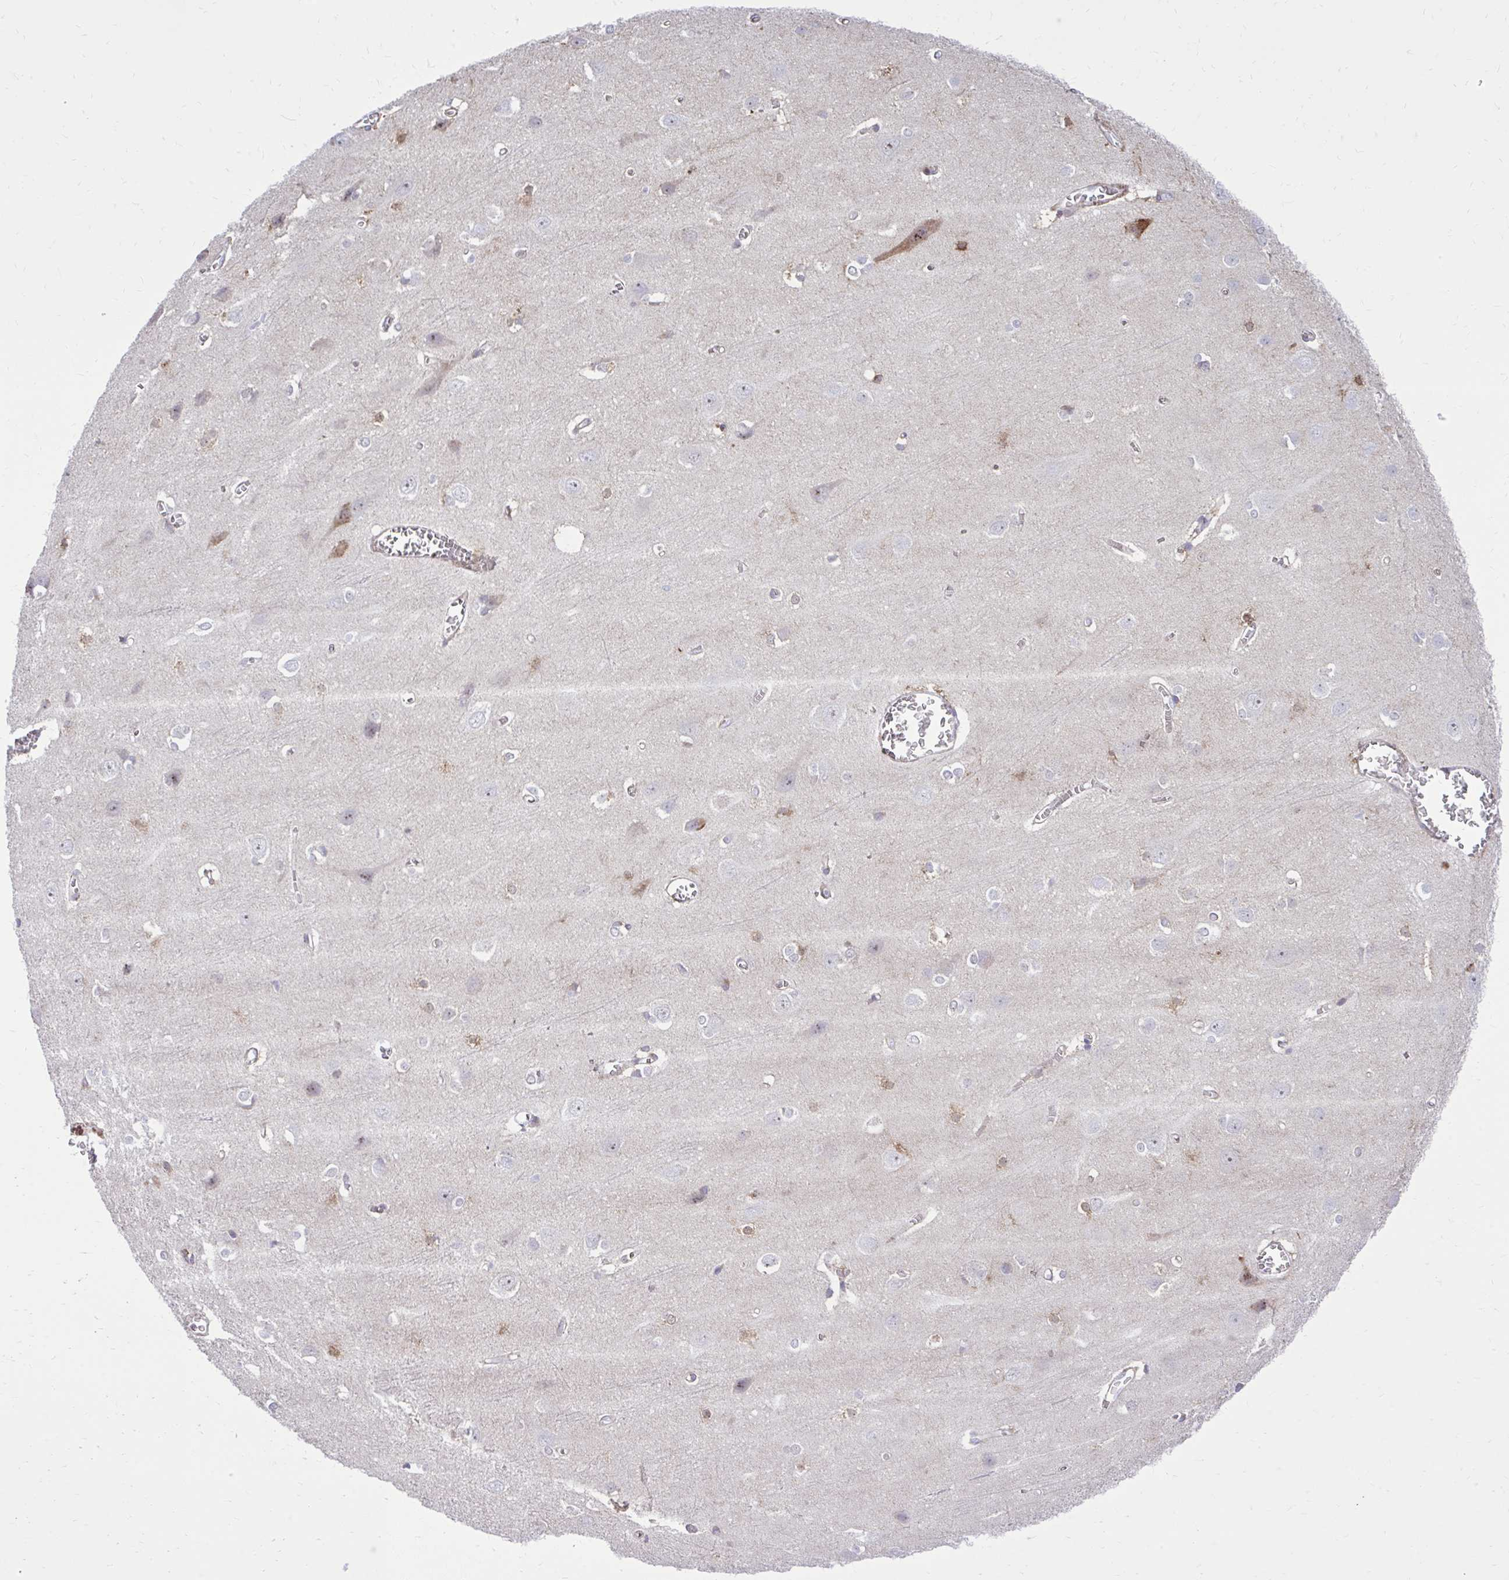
{"staining": {"intensity": "negative", "quantity": "none", "location": "none"}, "tissue": "cerebral cortex", "cell_type": "Endothelial cells", "image_type": "normal", "snomed": [{"axis": "morphology", "description": "Normal tissue, NOS"}, {"axis": "topography", "description": "Cerebral cortex"}], "caption": "DAB immunohistochemical staining of unremarkable cerebral cortex exhibits no significant positivity in endothelial cells. (DAB IHC visualized using brightfield microscopy, high magnification).", "gene": "GPRIN3", "patient": {"sex": "male", "age": 37}}